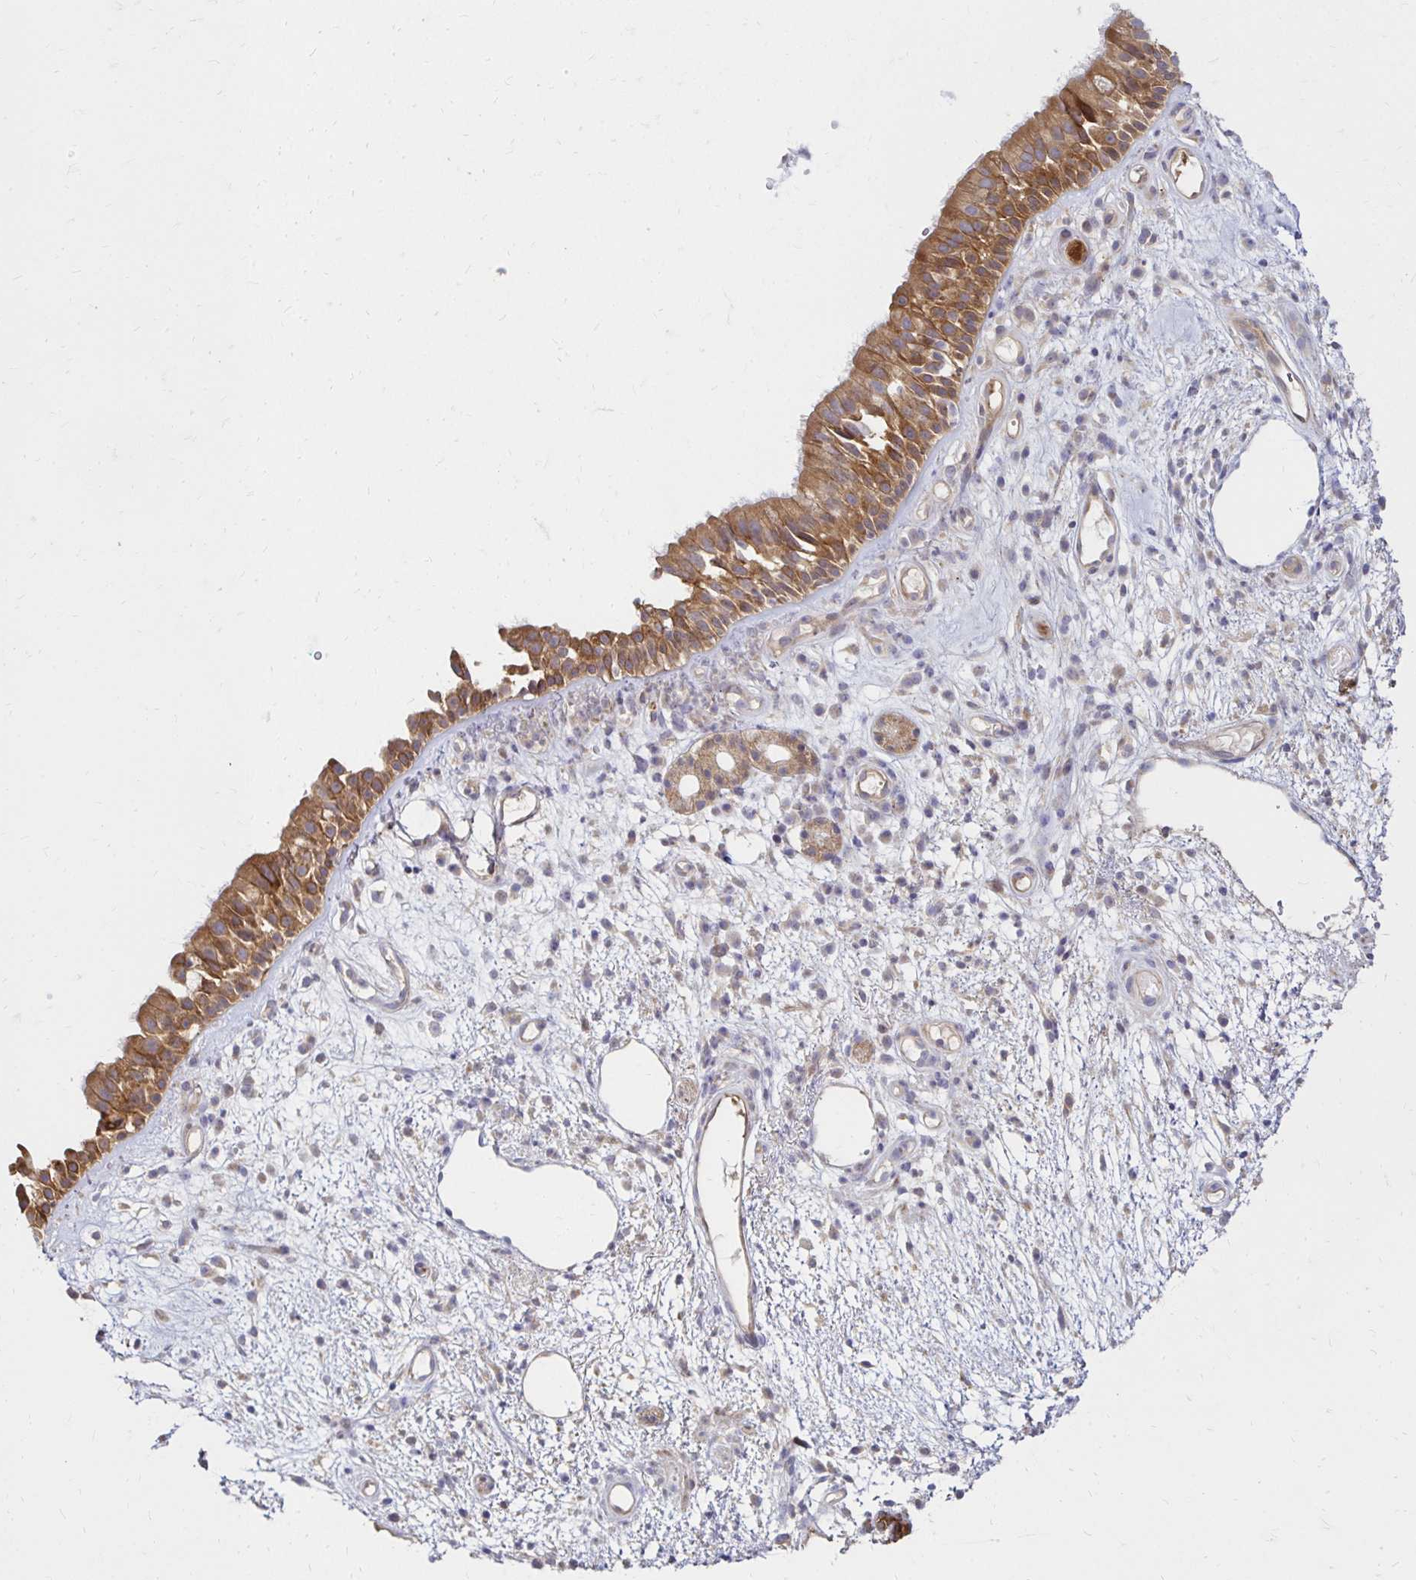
{"staining": {"intensity": "moderate", "quantity": ">75%", "location": "cytoplasmic/membranous"}, "tissue": "nasopharynx", "cell_type": "Respiratory epithelial cells", "image_type": "normal", "snomed": [{"axis": "morphology", "description": "Normal tissue, NOS"}, {"axis": "morphology", "description": "Inflammation, NOS"}, {"axis": "topography", "description": "Nasopharynx"}], "caption": "Immunohistochemistry (IHC) staining of benign nasopharynx, which shows medium levels of moderate cytoplasmic/membranous positivity in approximately >75% of respiratory epithelial cells indicating moderate cytoplasmic/membranous protein staining. The staining was performed using DAB (3,3'-diaminobenzidine) (brown) for protein detection and nuclei were counterstained in hematoxylin (blue).", "gene": "ITGA2", "patient": {"sex": "male", "age": 54}}